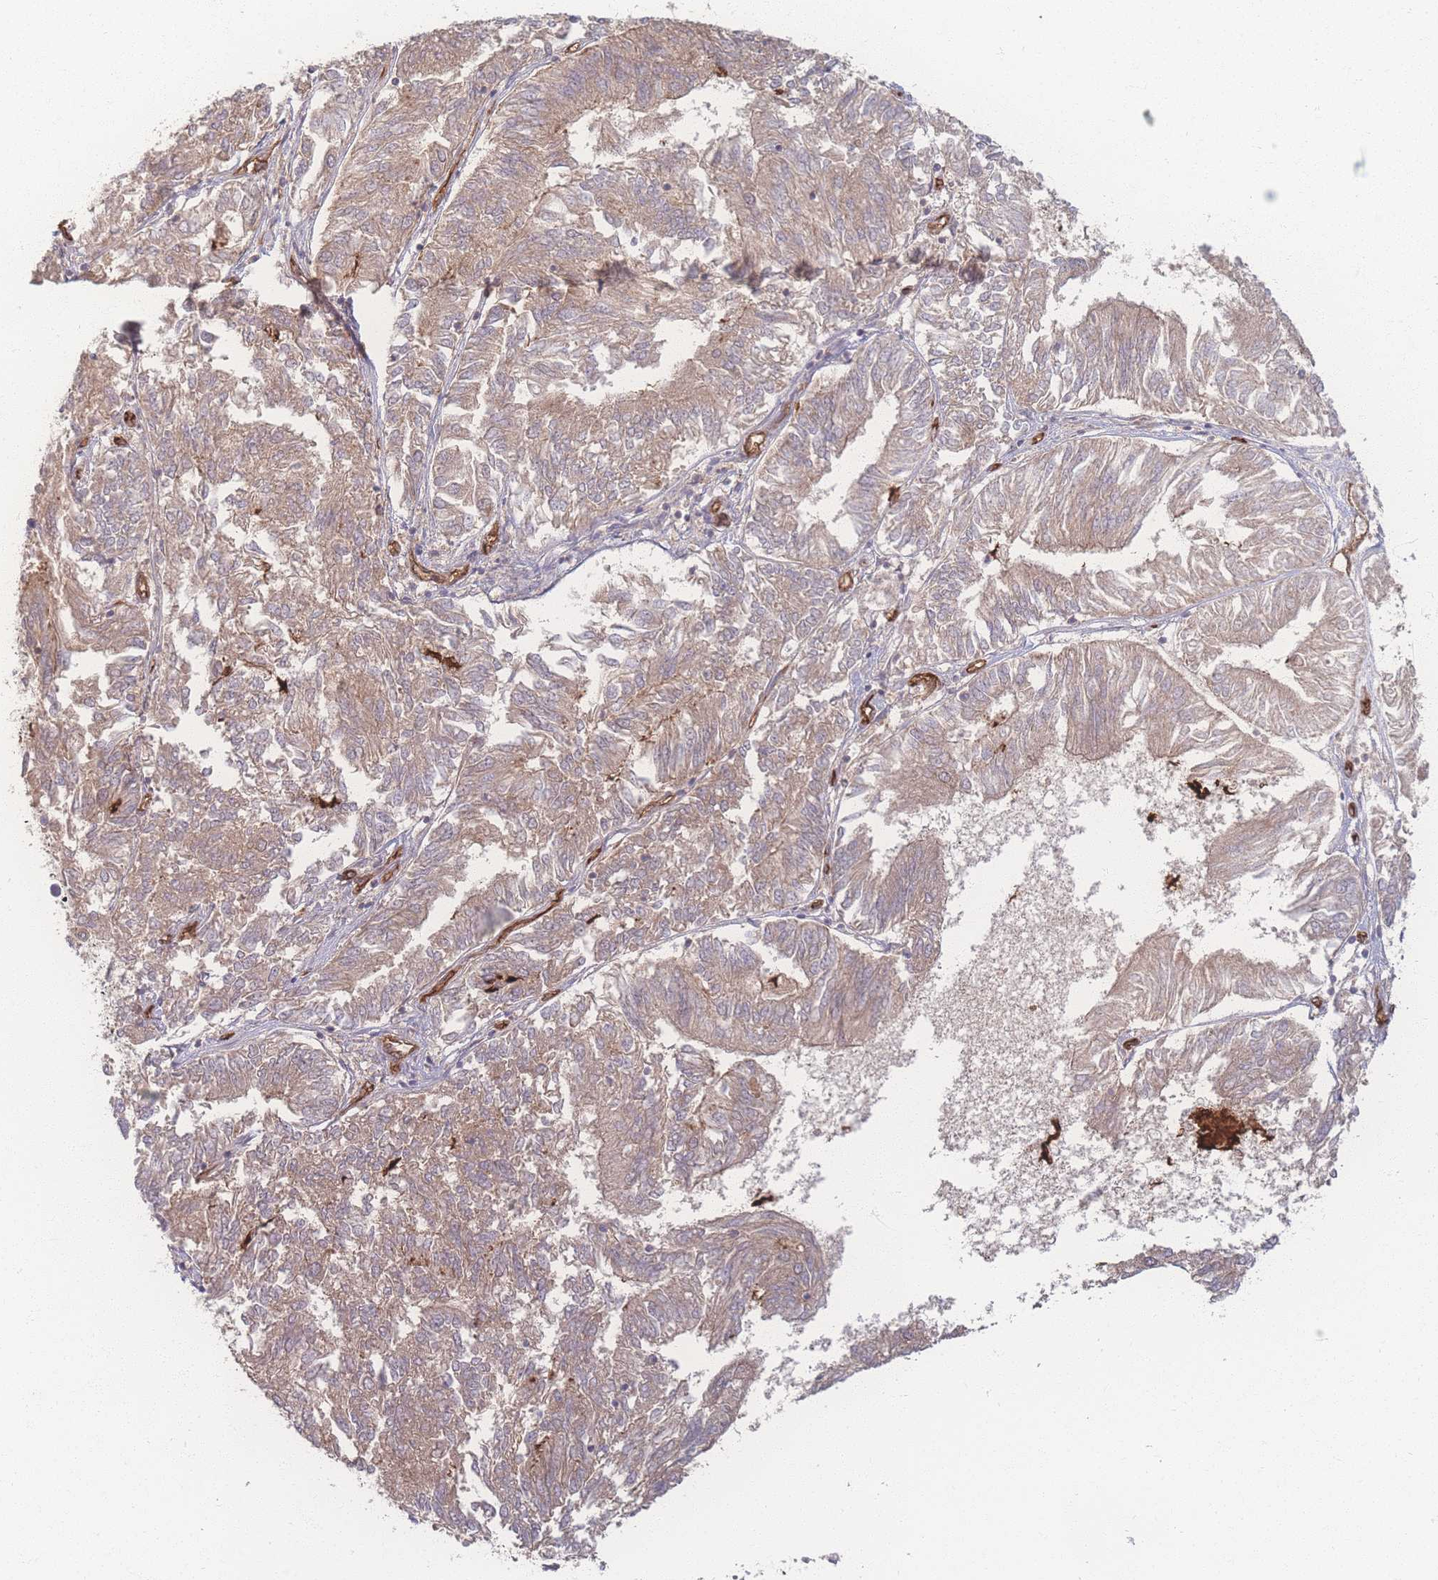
{"staining": {"intensity": "weak", "quantity": ">75%", "location": "cytoplasmic/membranous"}, "tissue": "endometrial cancer", "cell_type": "Tumor cells", "image_type": "cancer", "snomed": [{"axis": "morphology", "description": "Adenocarcinoma, NOS"}, {"axis": "topography", "description": "Endometrium"}], "caption": "Endometrial cancer (adenocarcinoma) tissue reveals weak cytoplasmic/membranous positivity in approximately >75% of tumor cells", "gene": "INSR", "patient": {"sex": "female", "age": 58}}